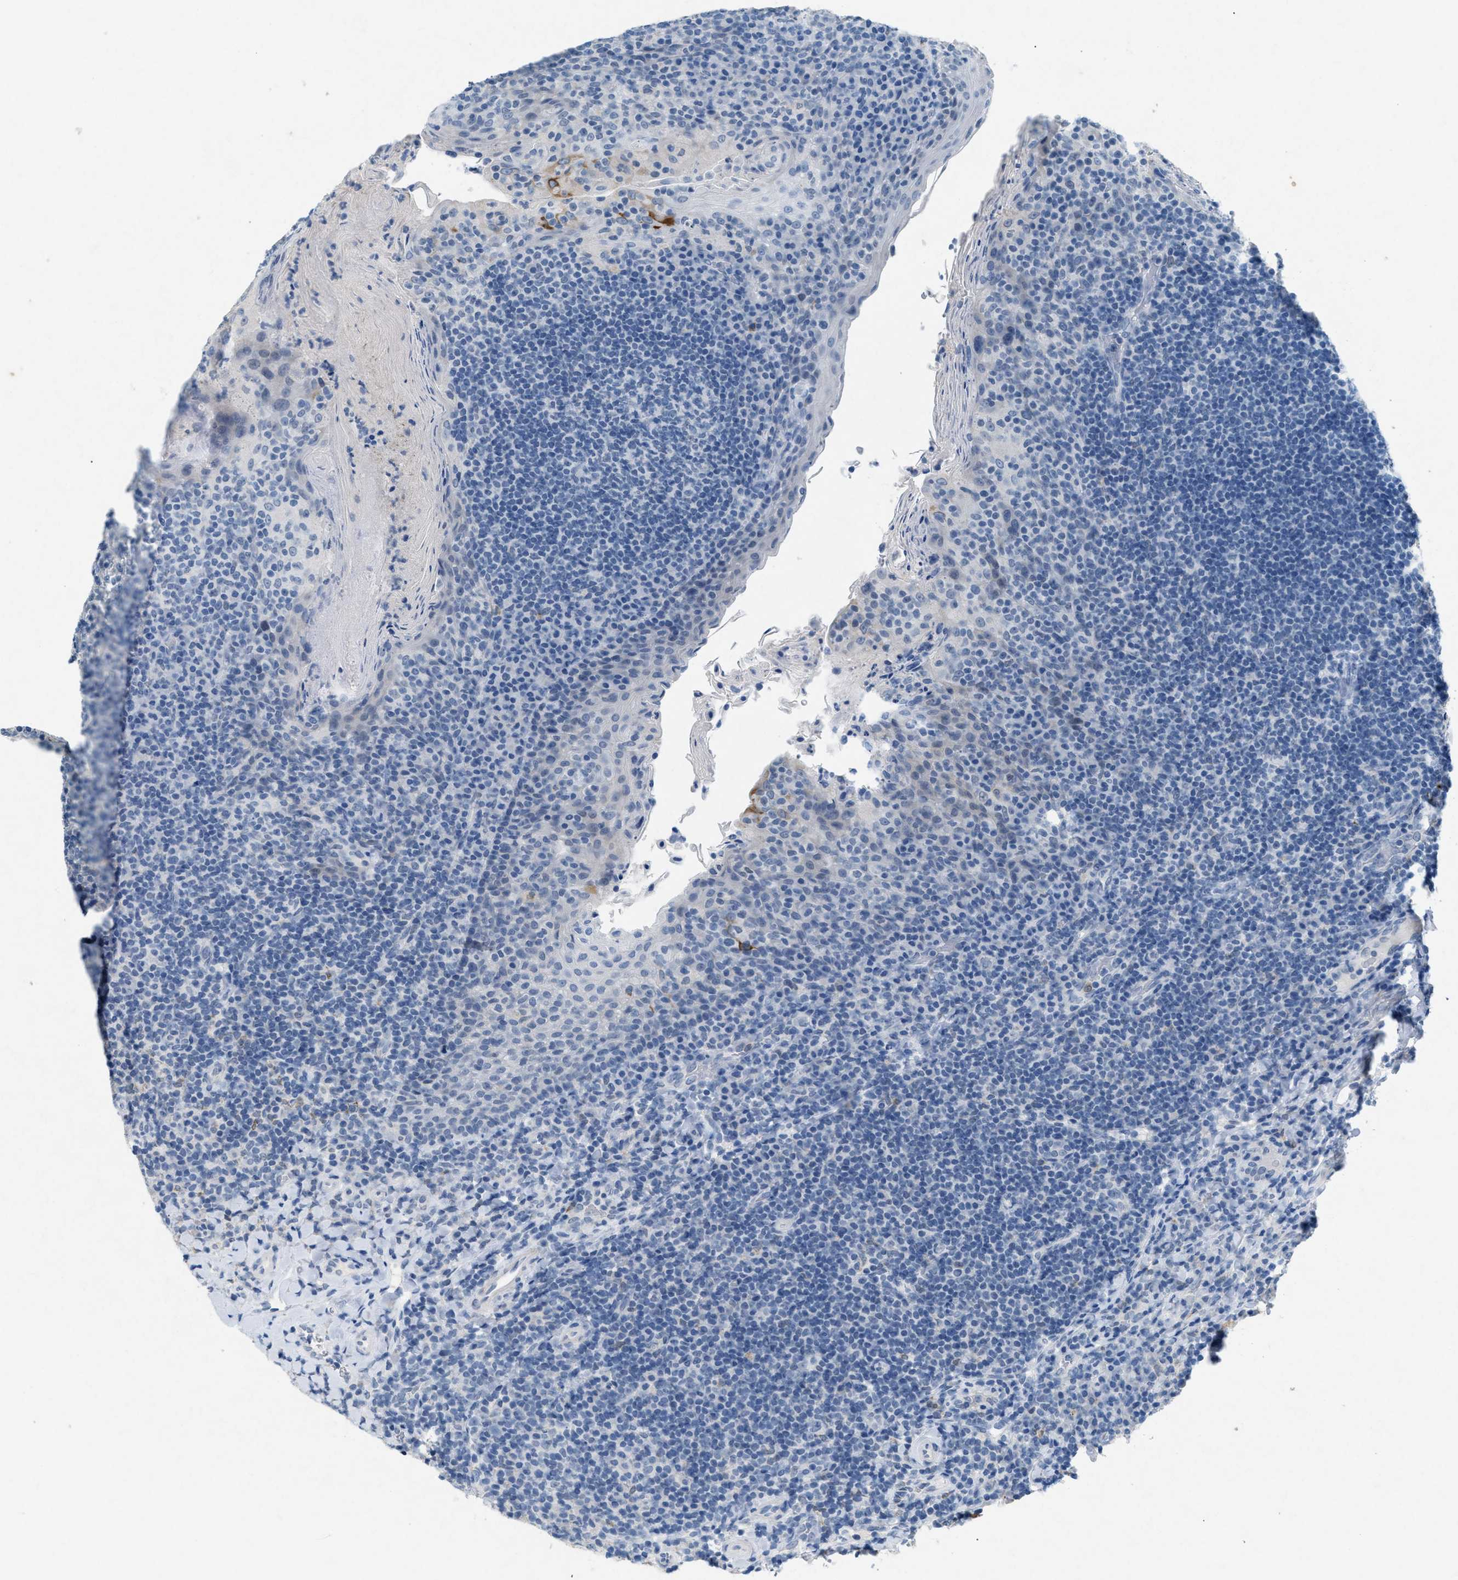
{"staining": {"intensity": "negative", "quantity": "none", "location": "none"}, "tissue": "tonsil", "cell_type": "Germinal center cells", "image_type": "normal", "snomed": [{"axis": "morphology", "description": "Normal tissue, NOS"}, {"axis": "topography", "description": "Tonsil"}], "caption": "This is an immunohistochemistry (IHC) histopathology image of normal tonsil. There is no staining in germinal center cells.", "gene": "TASOR", "patient": {"sex": "male", "age": 17}}